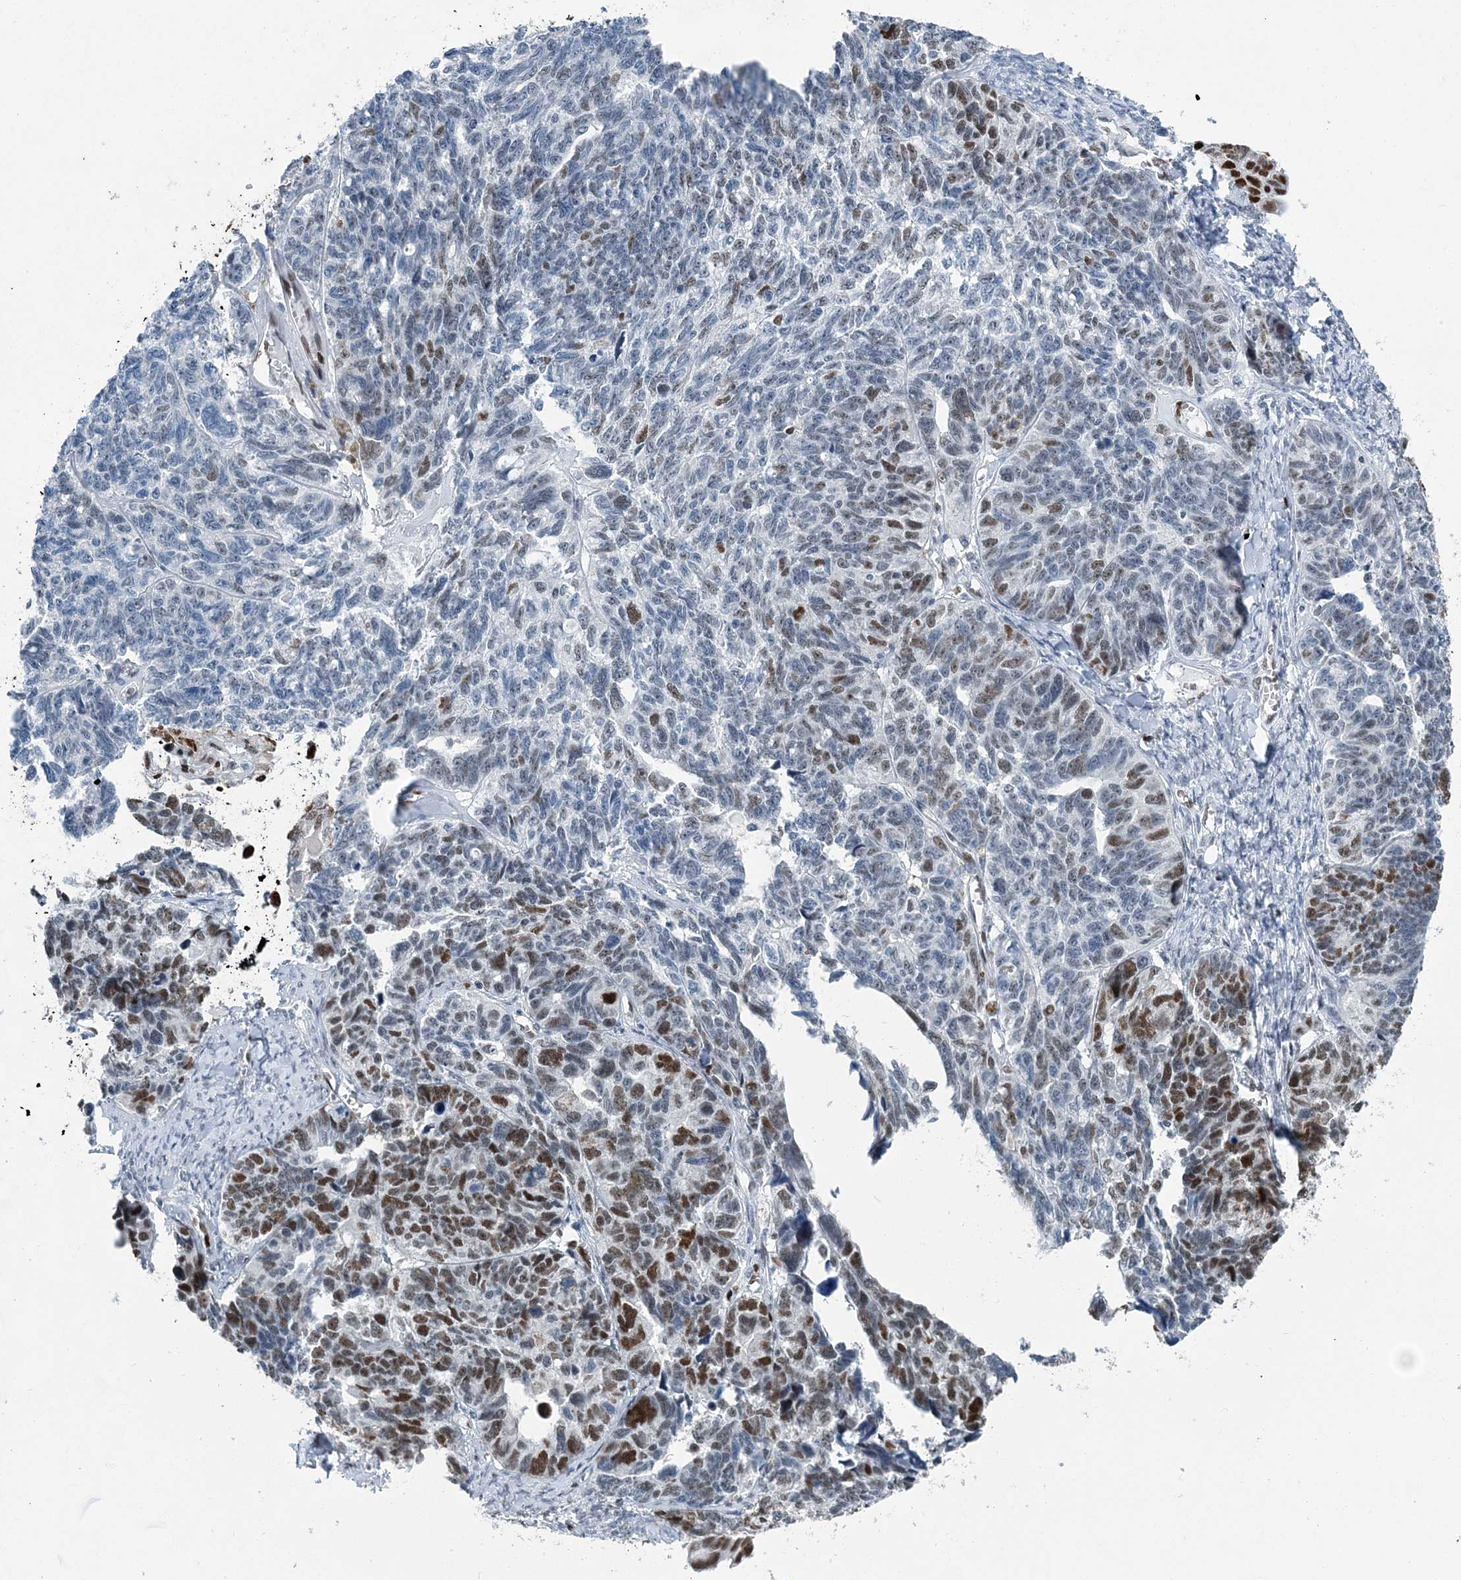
{"staining": {"intensity": "moderate", "quantity": "25%-75%", "location": "nuclear"}, "tissue": "ovarian cancer", "cell_type": "Tumor cells", "image_type": "cancer", "snomed": [{"axis": "morphology", "description": "Cystadenocarcinoma, serous, NOS"}, {"axis": "topography", "description": "Ovary"}], "caption": "DAB (3,3'-diaminobenzidine) immunohistochemical staining of human ovarian serous cystadenocarcinoma shows moderate nuclear protein positivity in about 25%-75% of tumor cells.", "gene": "HAT1", "patient": {"sex": "female", "age": 79}}